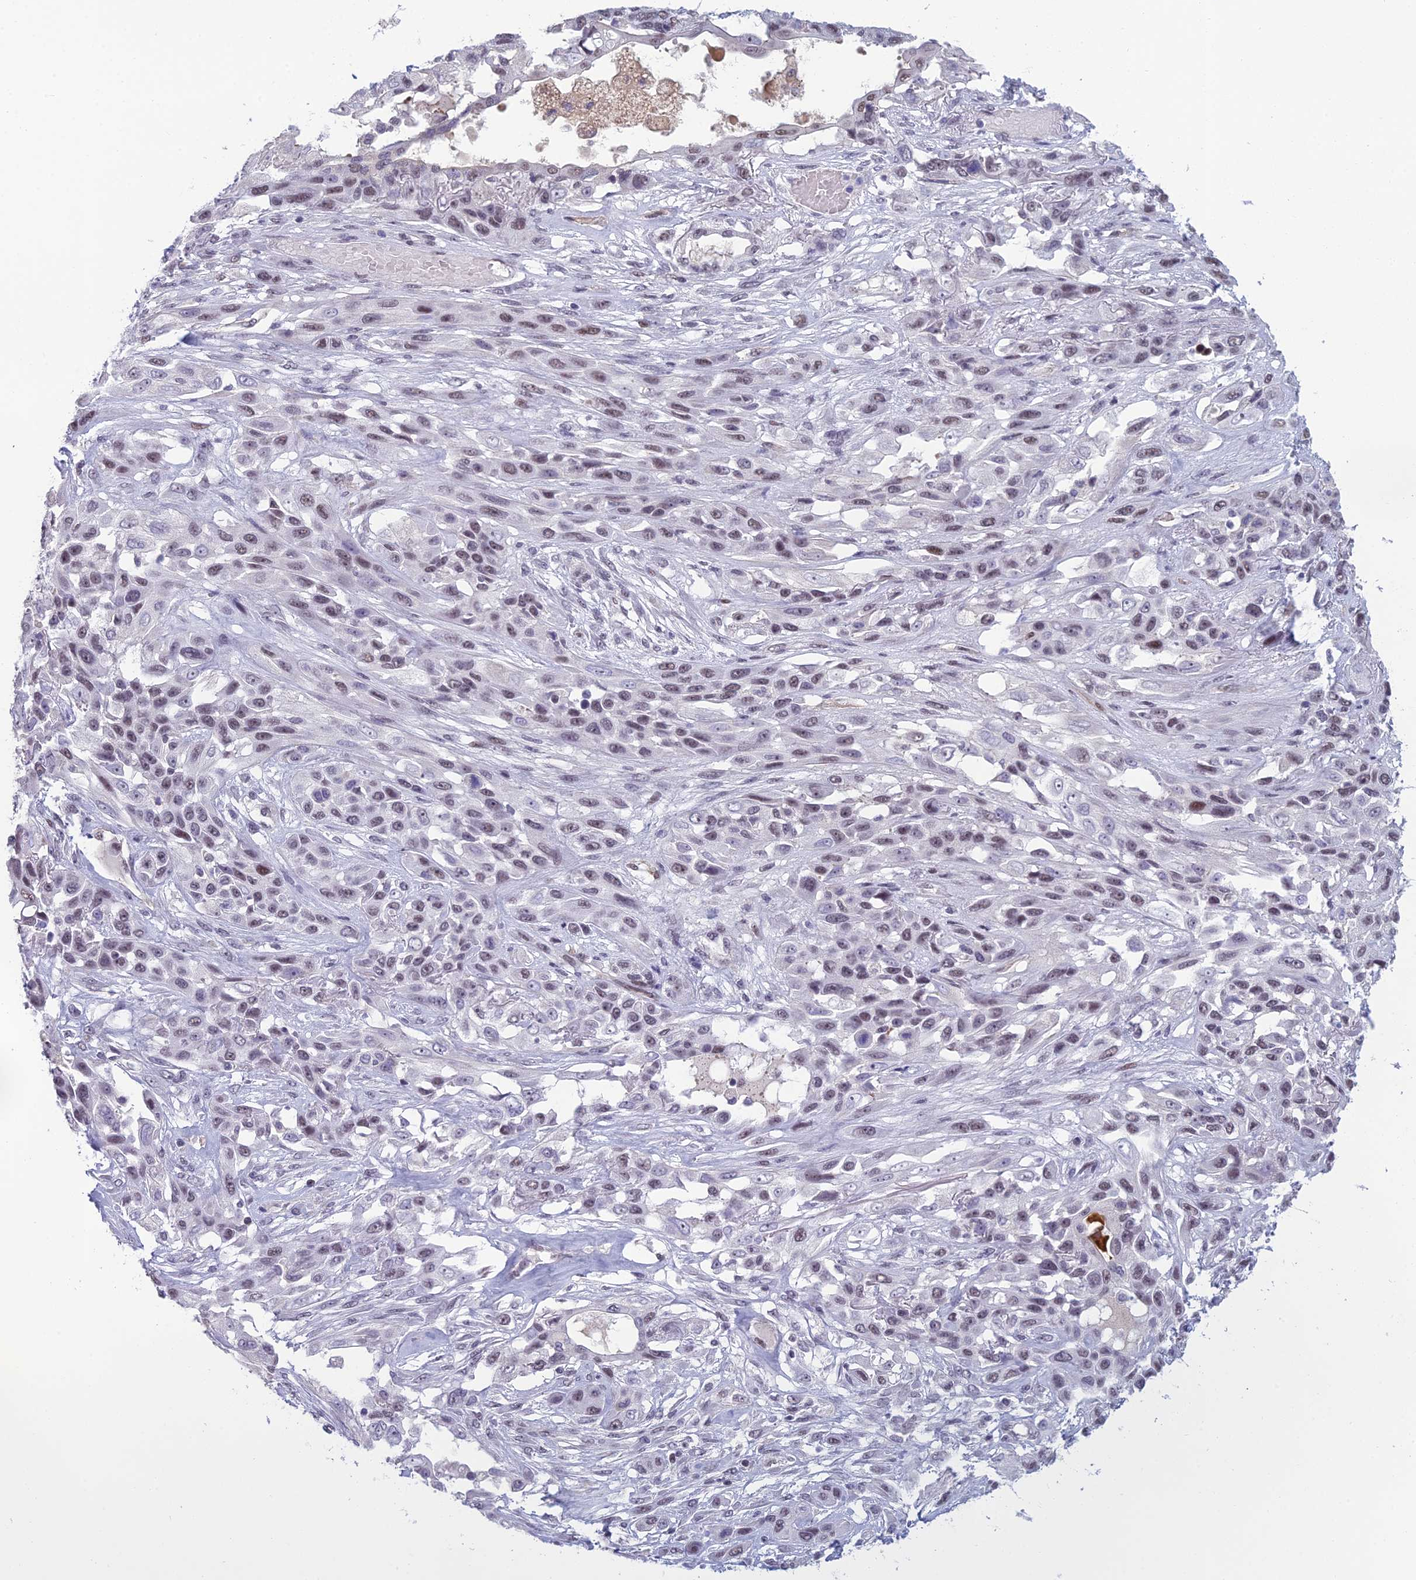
{"staining": {"intensity": "weak", "quantity": "25%-75%", "location": "nuclear"}, "tissue": "lung cancer", "cell_type": "Tumor cells", "image_type": "cancer", "snomed": [{"axis": "morphology", "description": "Squamous cell carcinoma, NOS"}, {"axis": "topography", "description": "Lung"}], "caption": "Immunohistochemical staining of human squamous cell carcinoma (lung) displays weak nuclear protein staining in approximately 25%-75% of tumor cells.", "gene": "RGS17", "patient": {"sex": "female", "age": 70}}